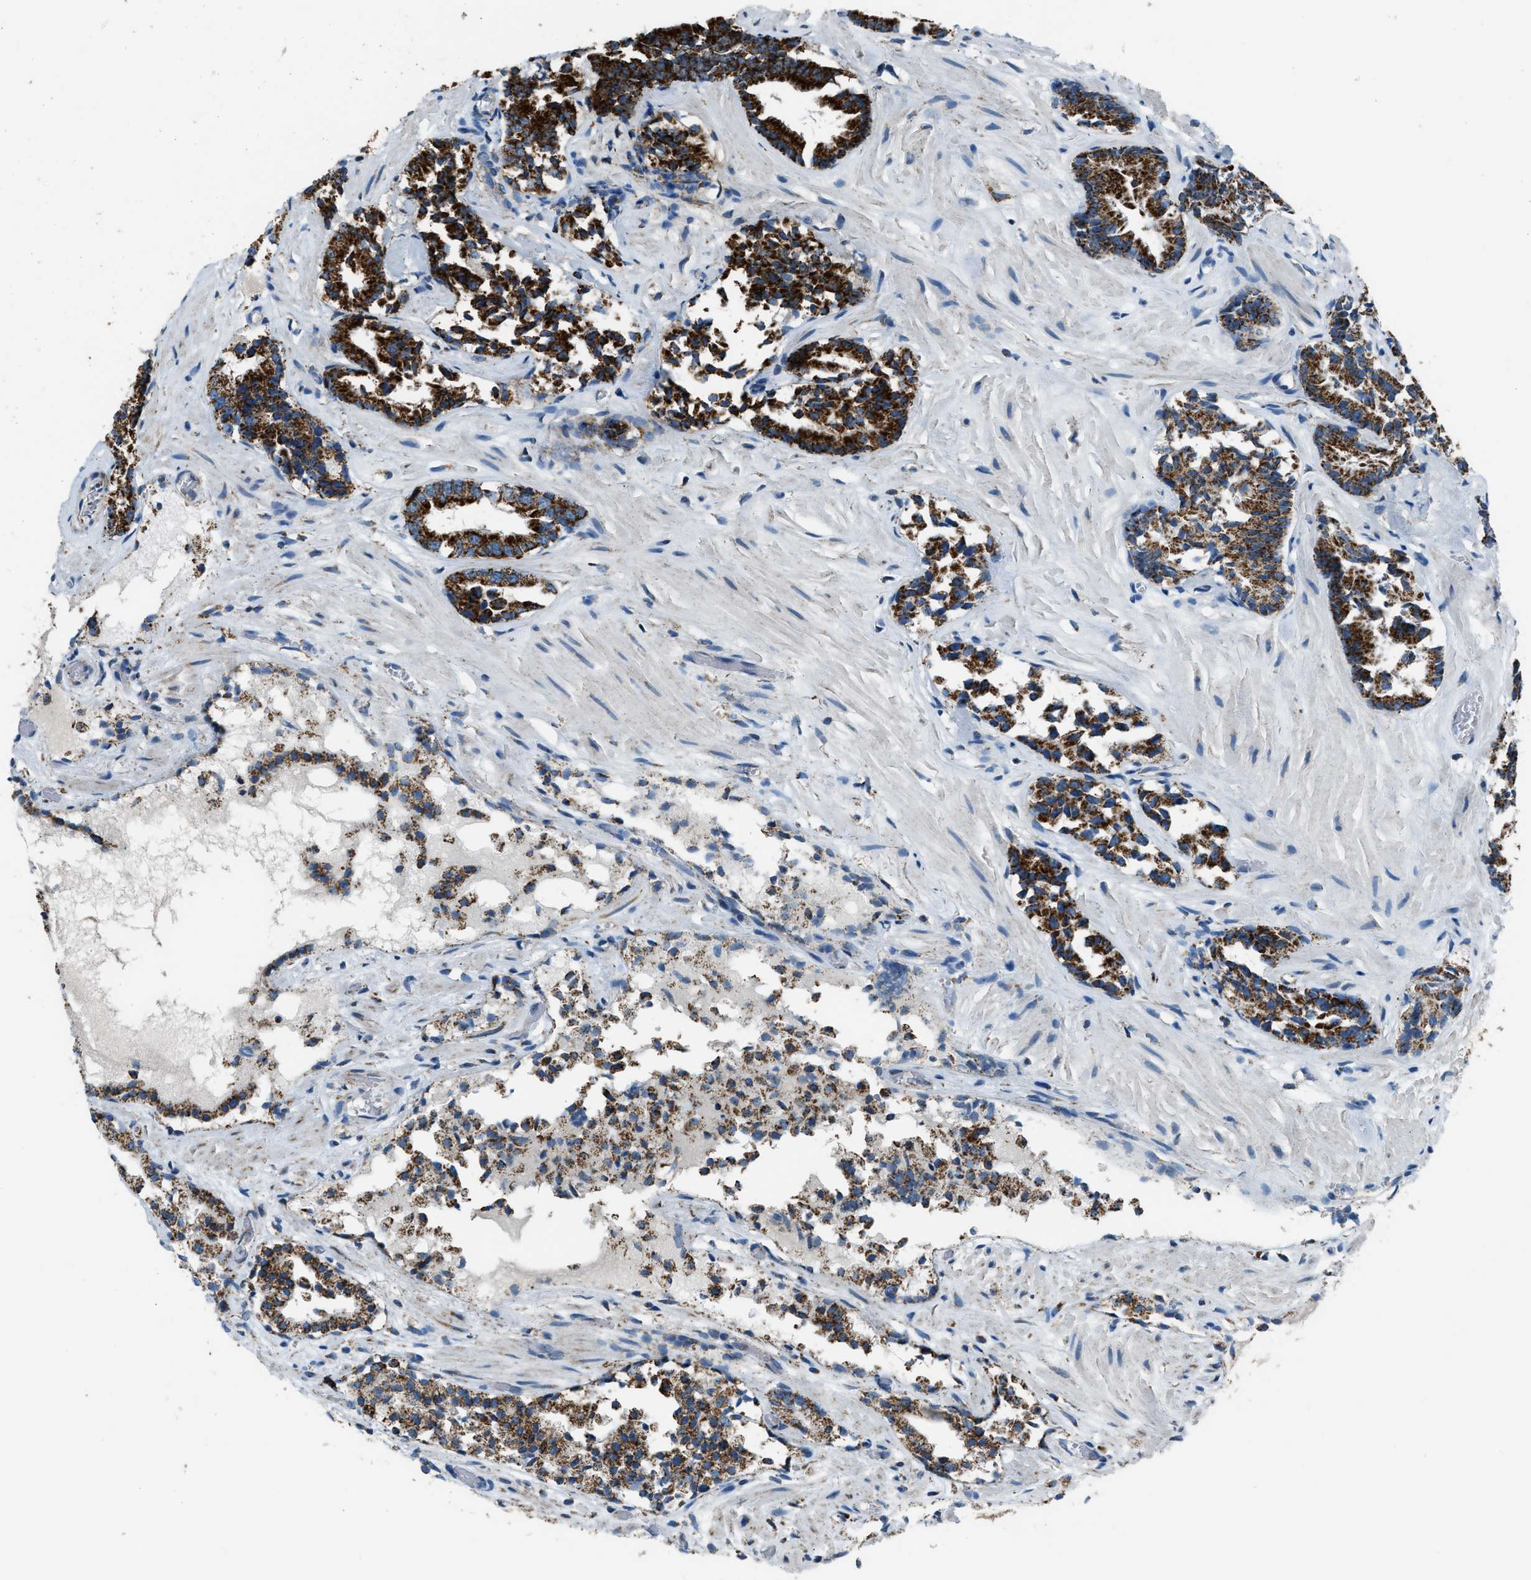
{"staining": {"intensity": "strong", "quantity": ">75%", "location": "cytoplasmic/membranous"}, "tissue": "prostate cancer", "cell_type": "Tumor cells", "image_type": "cancer", "snomed": [{"axis": "morphology", "description": "Adenocarcinoma, Low grade"}, {"axis": "topography", "description": "Prostate"}], "caption": "An IHC photomicrograph of tumor tissue is shown. Protein staining in brown shows strong cytoplasmic/membranous positivity in adenocarcinoma (low-grade) (prostate) within tumor cells.", "gene": "MDH2", "patient": {"sex": "male", "age": 51}}